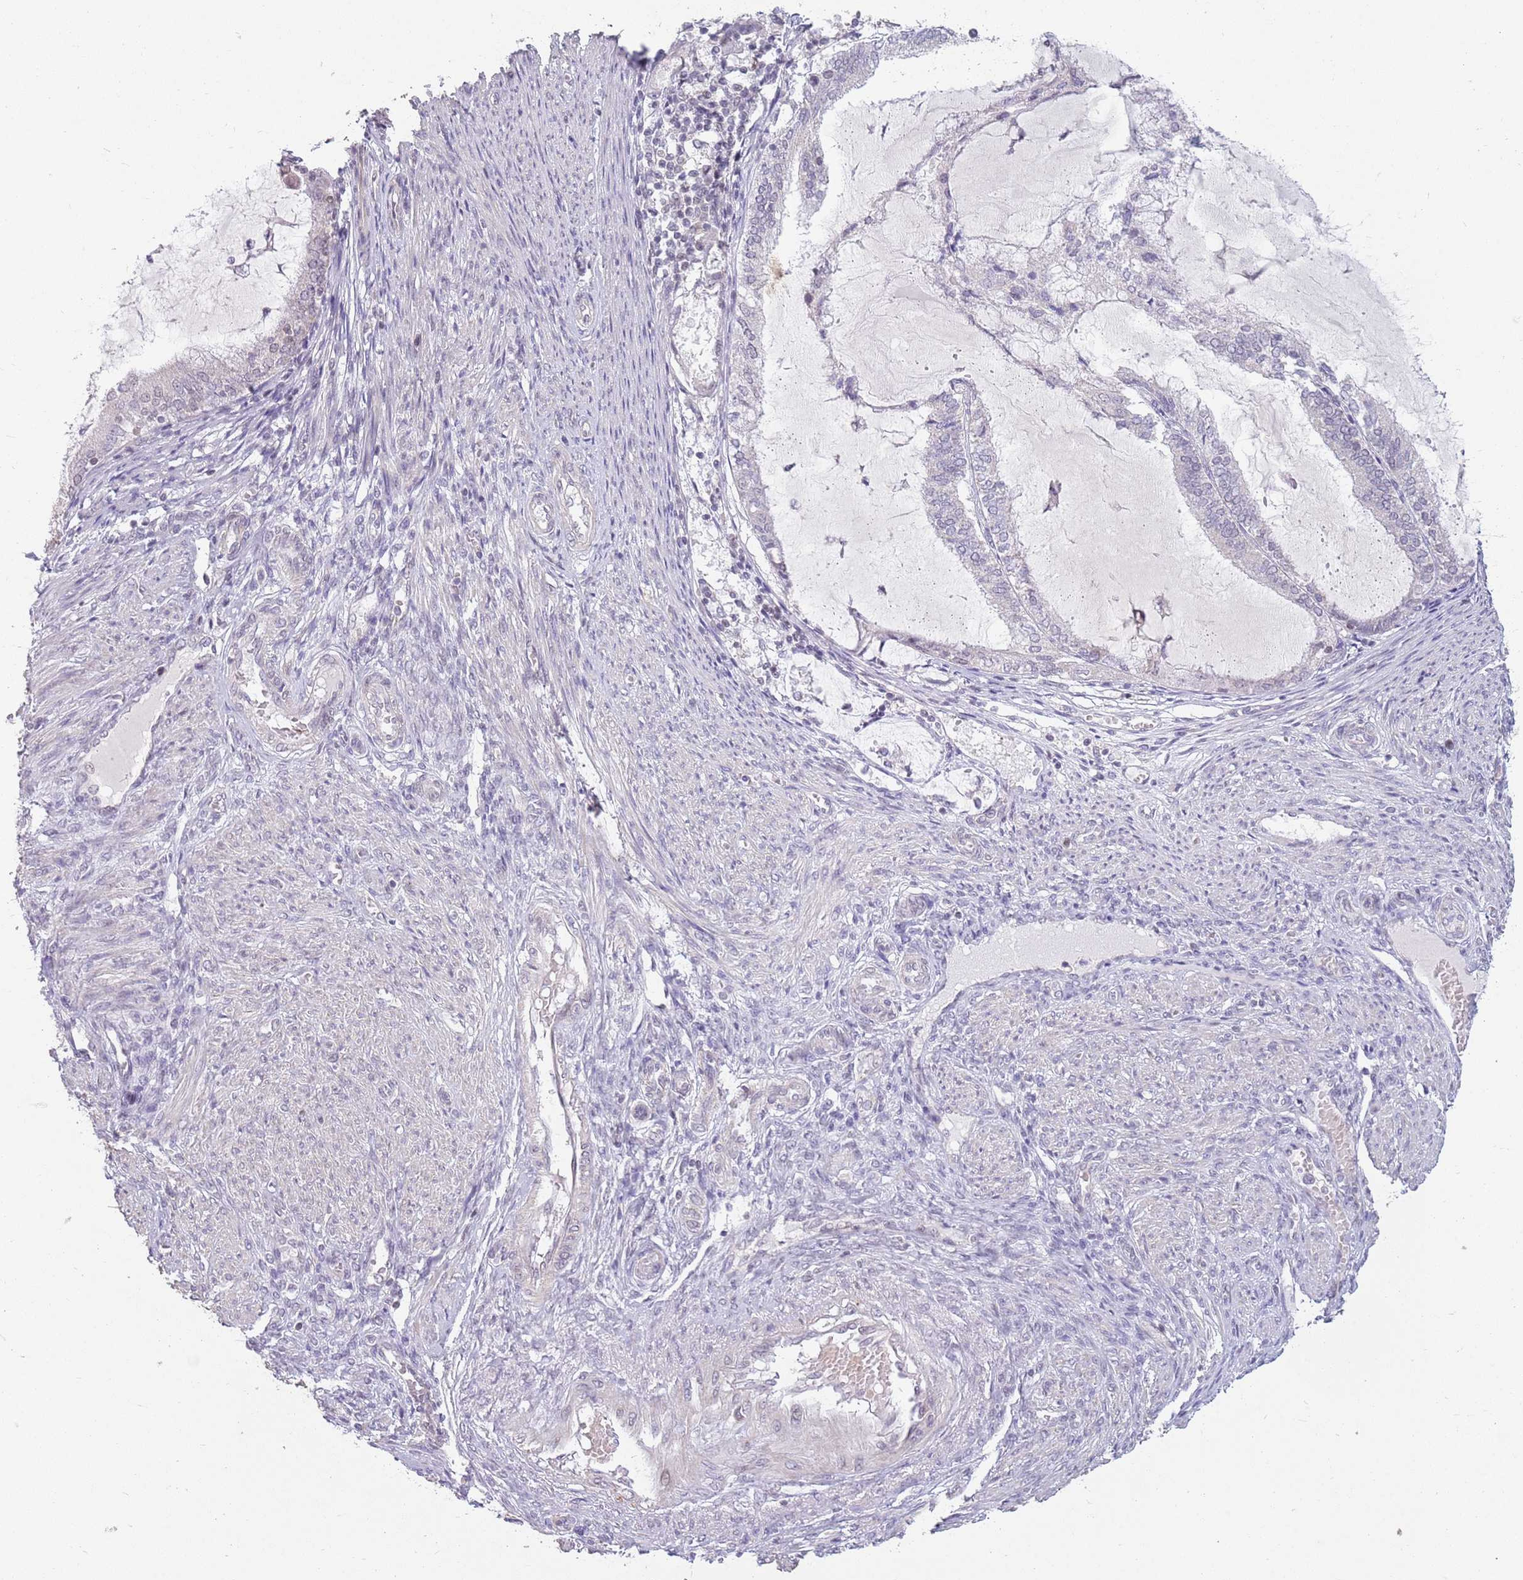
{"staining": {"intensity": "negative", "quantity": "none", "location": "none"}, "tissue": "endometrial cancer", "cell_type": "Tumor cells", "image_type": "cancer", "snomed": [{"axis": "morphology", "description": "Adenocarcinoma, NOS"}, {"axis": "topography", "description": "Endometrium"}], "caption": "This histopathology image is of adenocarcinoma (endometrial) stained with immunohistochemistry to label a protein in brown with the nuclei are counter-stained blue. There is no positivity in tumor cells.", "gene": "ZNF574", "patient": {"sex": "female", "age": 81}}